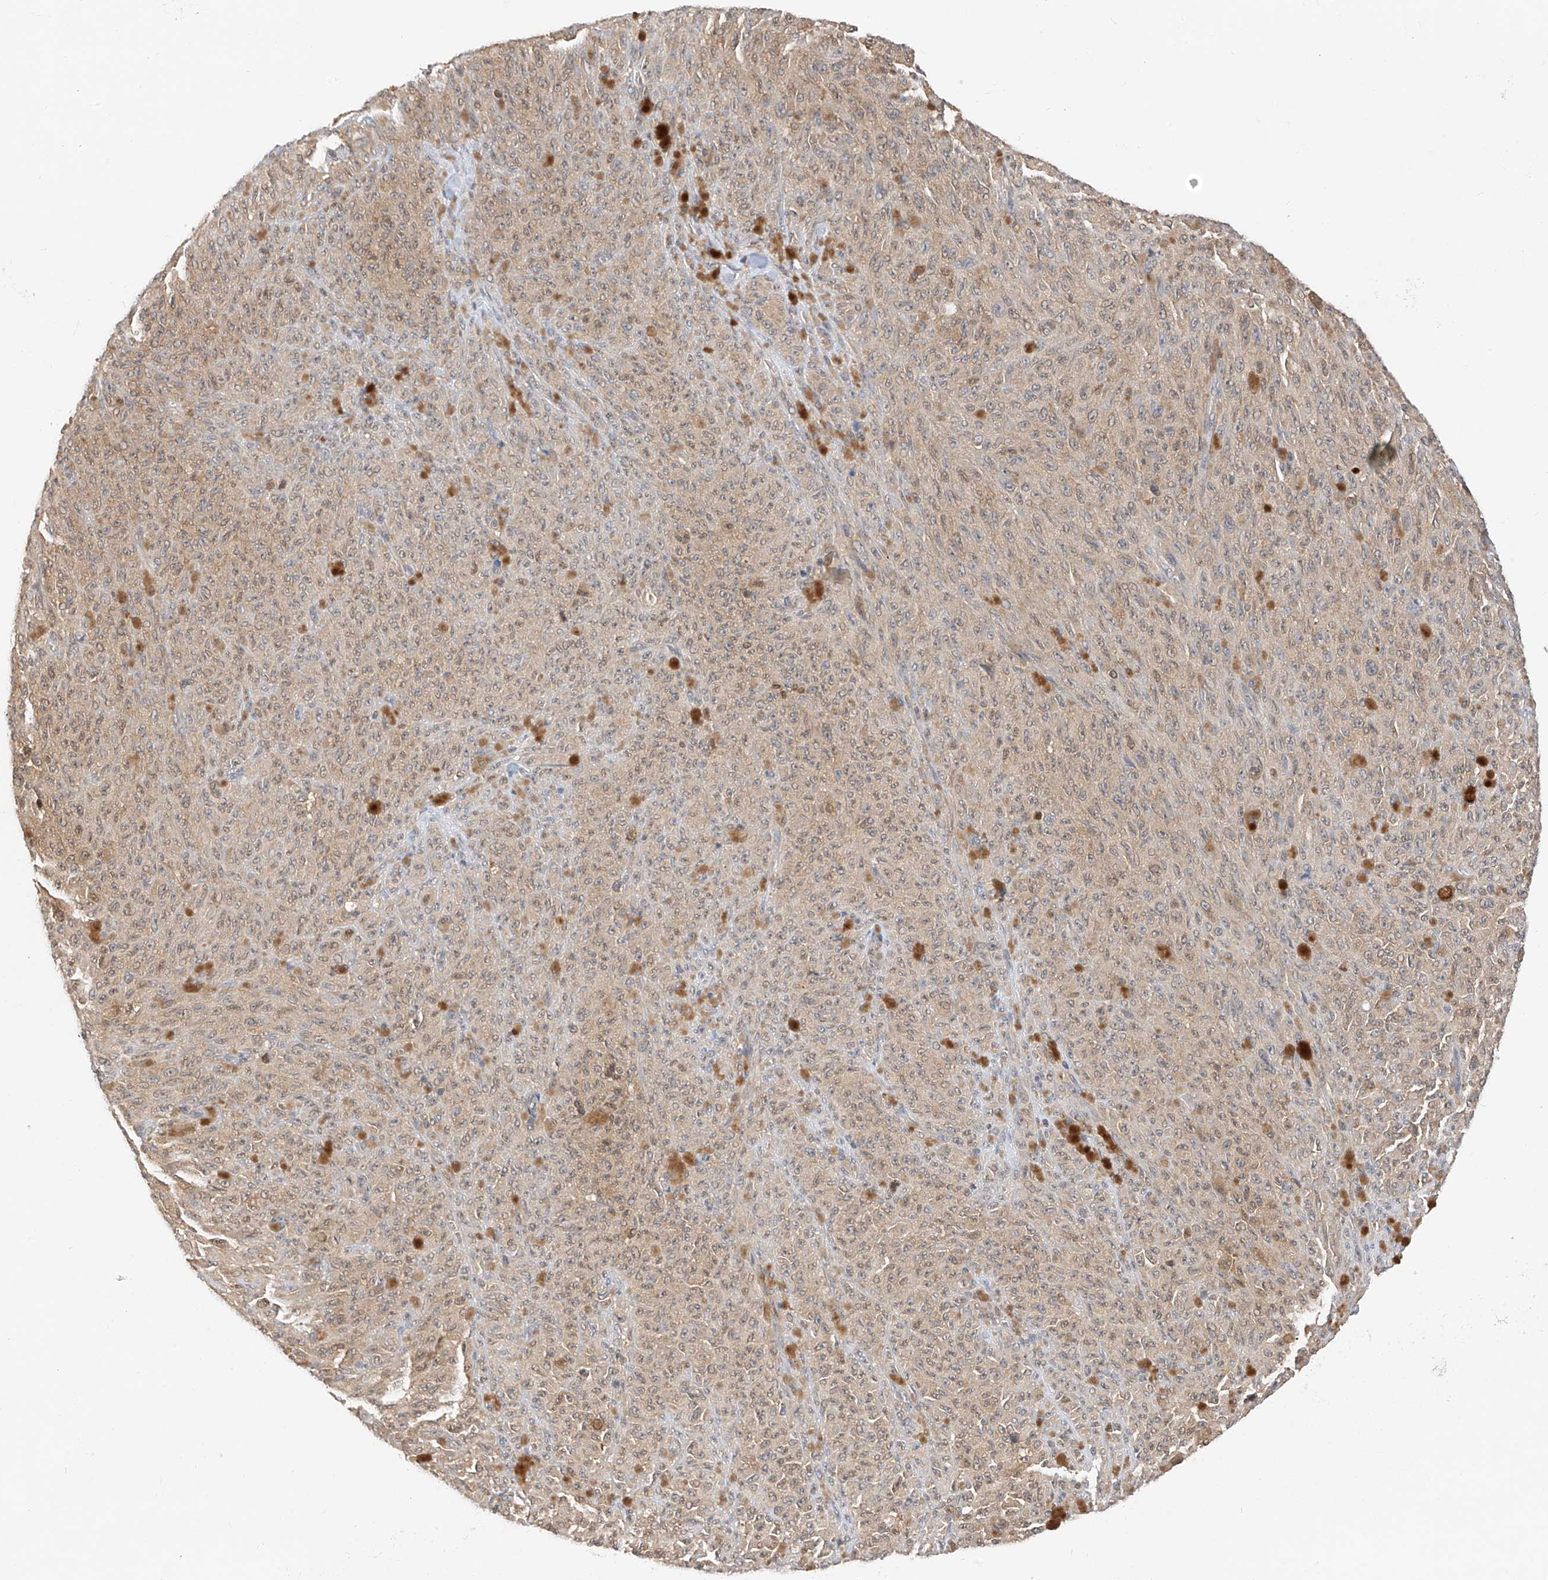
{"staining": {"intensity": "weak", "quantity": ">75%", "location": "cytoplasmic/membranous"}, "tissue": "melanoma", "cell_type": "Tumor cells", "image_type": "cancer", "snomed": [{"axis": "morphology", "description": "Malignant melanoma, NOS"}, {"axis": "topography", "description": "Skin"}], "caption": "Immunohistochemical staining of human malignant melanoma shows low levels of weak cytoplasmic/membranous staining in about >75% of tumor cells. Nuclei are stained in blue.", "gene": "PPA2", "patient": {"sex": "female", "age": 82}}